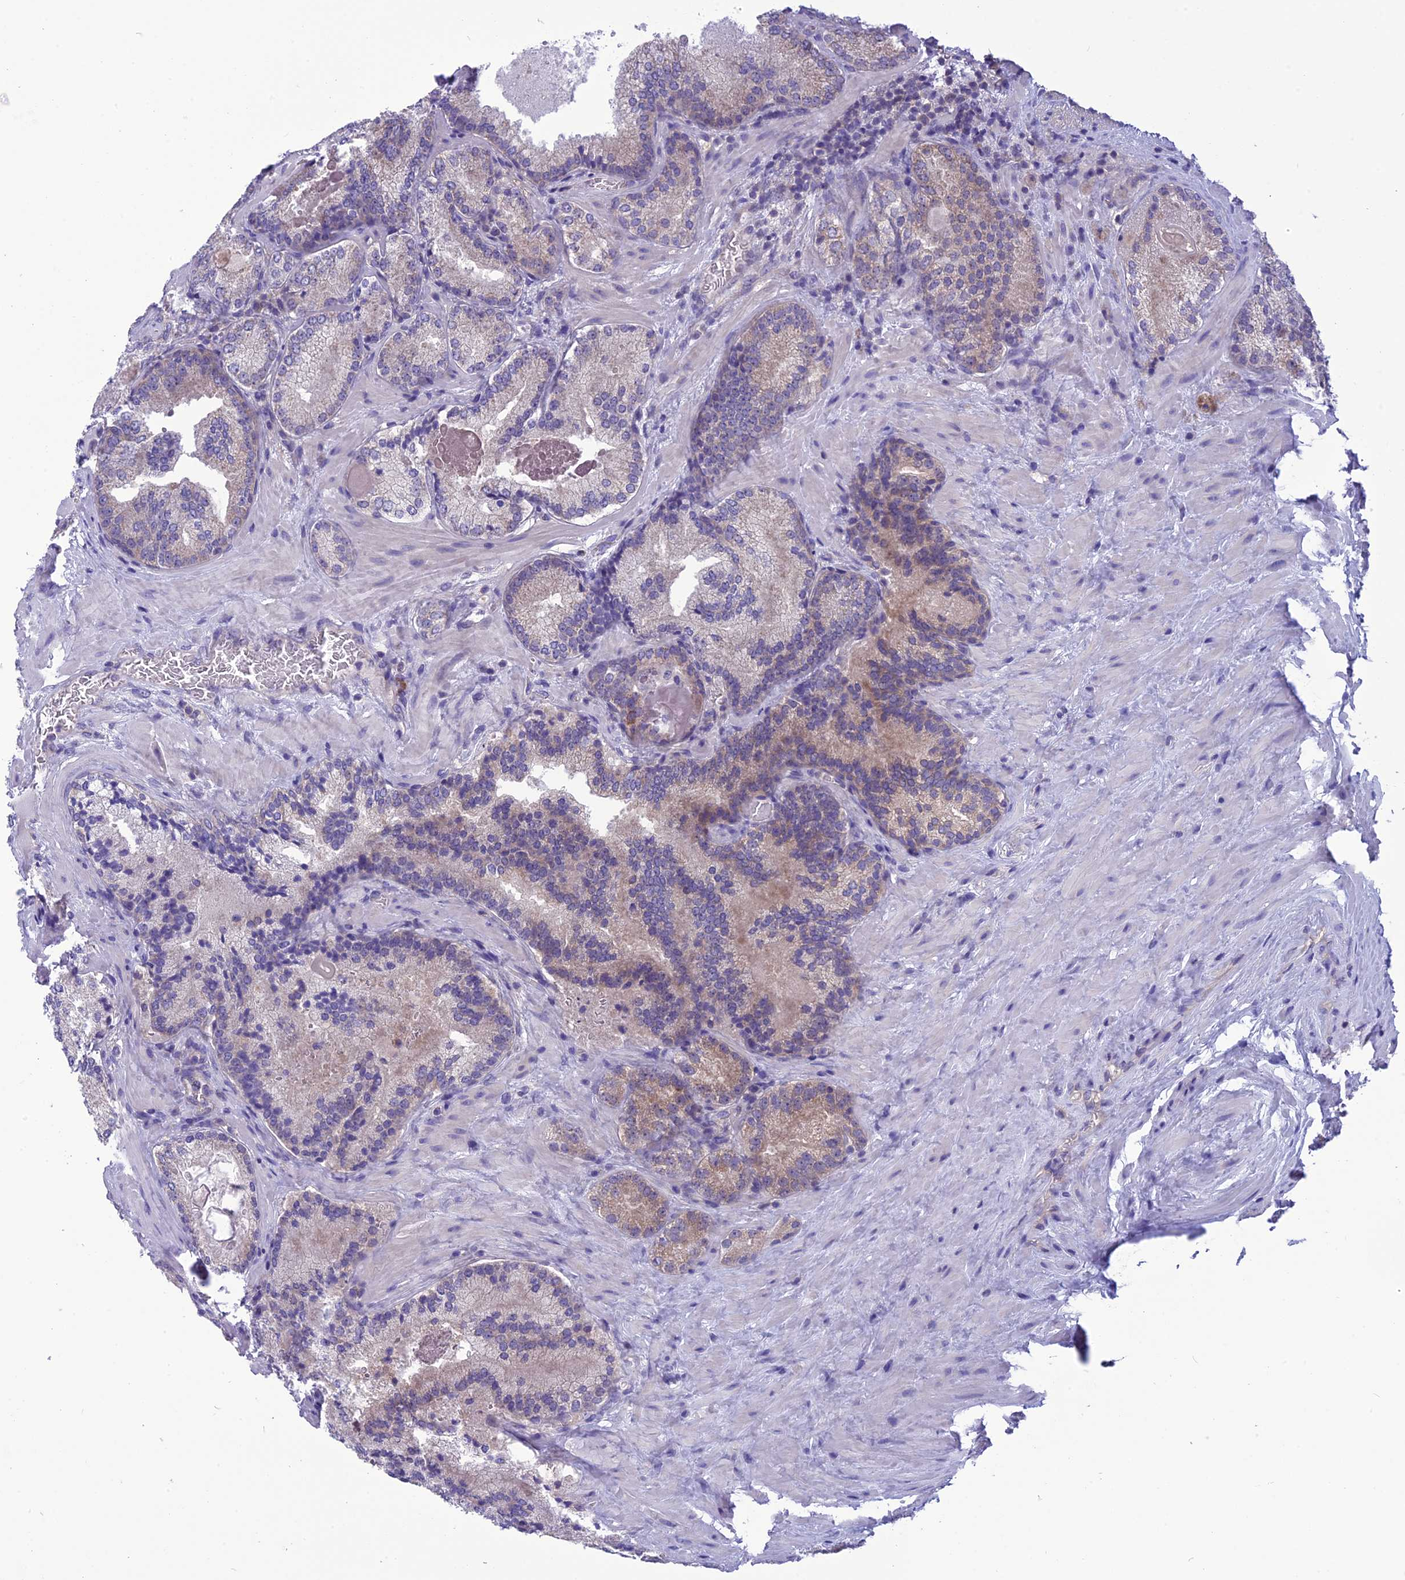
{"staining": {"intensity": "weak", "quantity": "<25%", "location": "cytoplasmic/membranous"}, "tissue": "prostate cancer", "cell_type": "Tumor cells", "image_type": "cancer", "snomed": [{"axis": "morphology", "description": "Adenocarcinoma, Low grade"}, {"axis": "topography", "description": "Prostate"}], "caption": "Image shows no protein positivity in tumor cells of prostate low-grade adenocarcinoma tissue.", "gene": "PSMF1", "patient": {"sex": "male", "age": 74}}